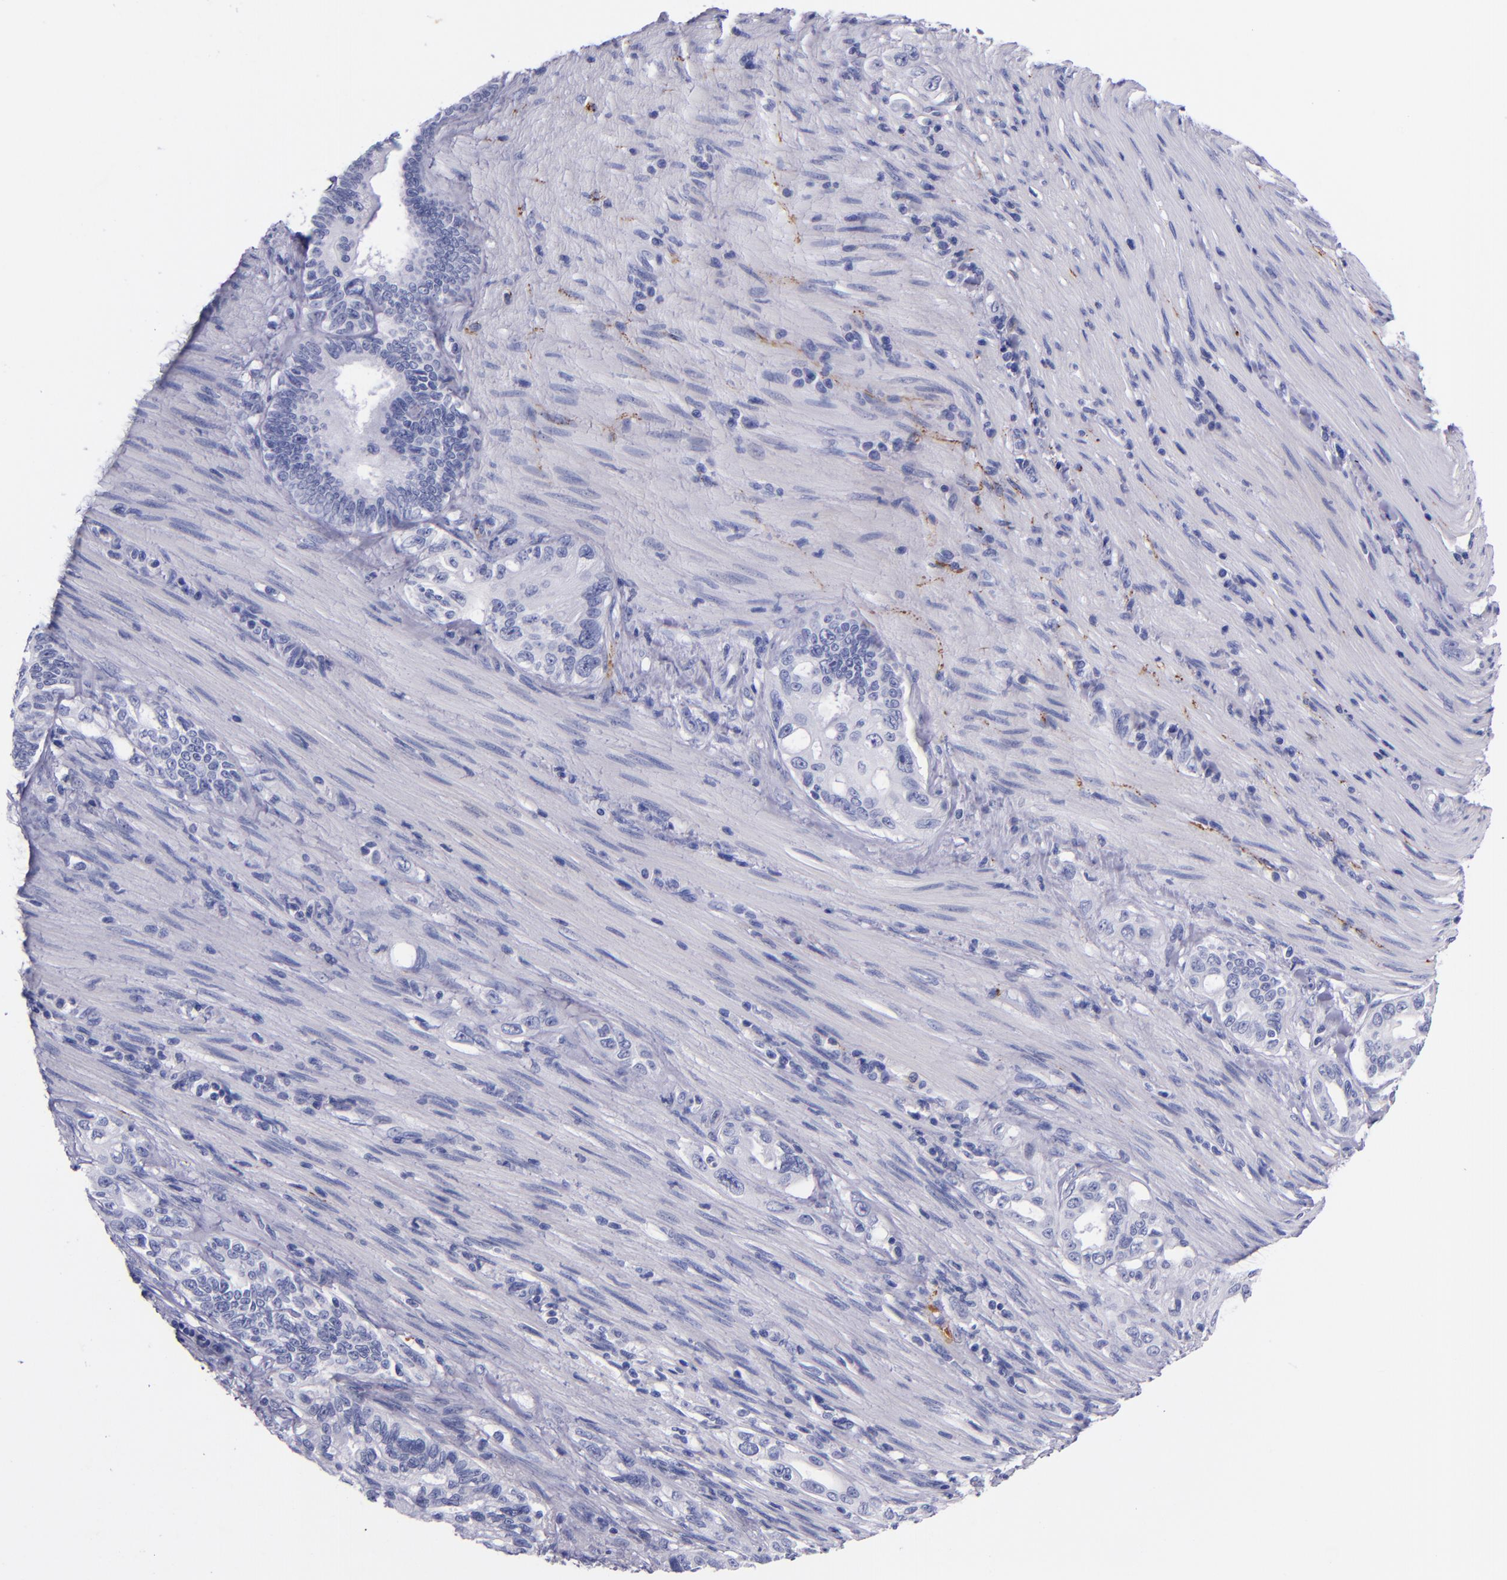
{"staining": {"intensity": "negative", "quantity": "none", "location": "none"}, "tissue": "pancreatic cancer", "cell_type": "Tumor cells", "image_type": "cancer", "snomed": [{"axis": "morphology", "description": "Normal tissue, NOS"}, {"axis": "topography", "description": "Pancreas"}], "caption": "Immunohistochemical staining of human pancreatic cancer demonstrates no significant positivity in tumor cells.", "gene": "SV2A", "patient": {"sex": "male", "age": 42}}